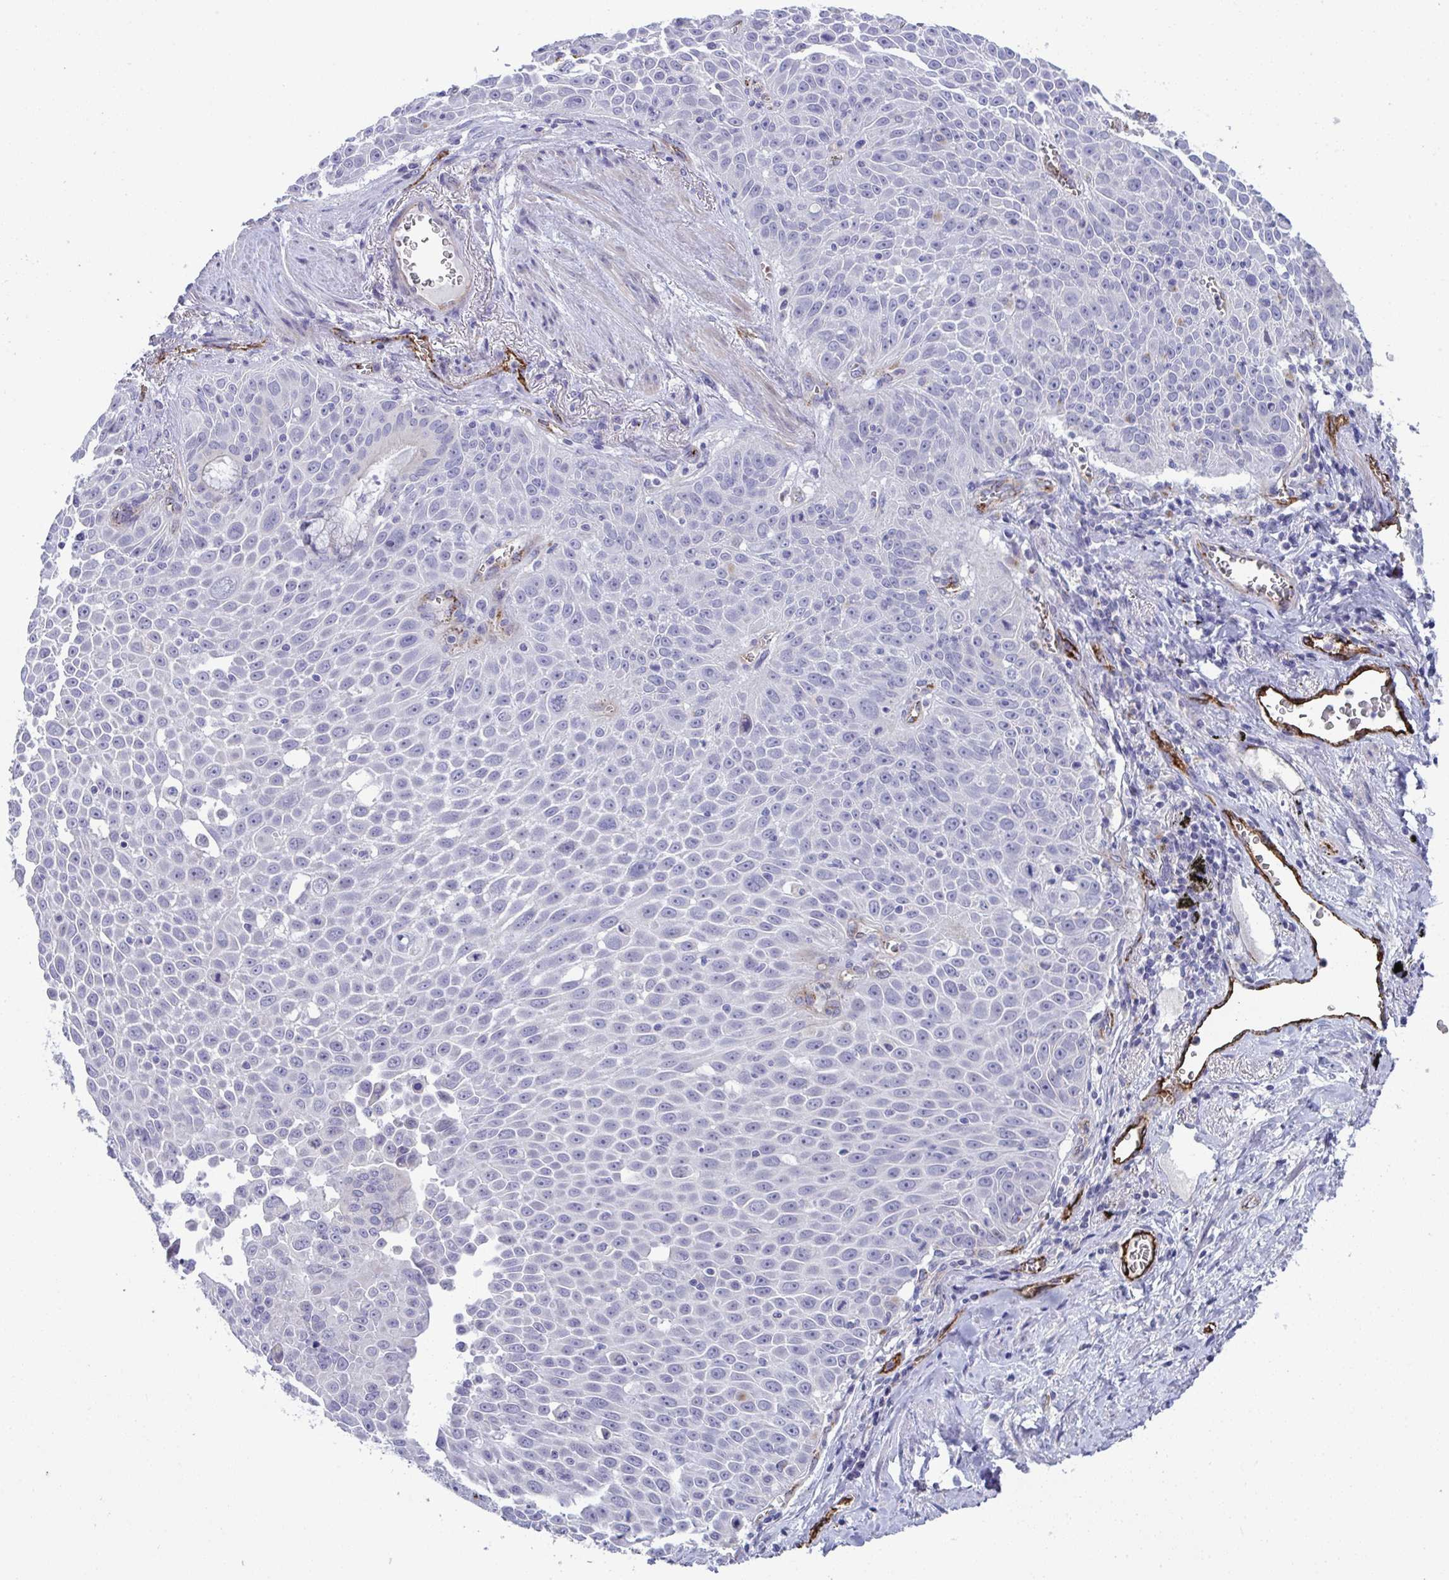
{"staining": {"intensity": "negative", "quantity": "none", "location": "none"}, "tissue": "lung cancer", "cell_type": "Tumor cells", "image_type": "cancer", "snomed": [{"axis": "morphology", "description": "Squamous cell carcinoma, NOS"}, {"axis": "morphology", "description": "Squamous cell carcinoma, metastatic, NOS"}, {"axis": "topography", "description": "Lymph node"}, {"axis": "topography", "description": "Lung"}], "caption": "Protein analysis of lung metastatic squamous cell carcinoma reveals no significant staining in tumor cells.", "gene": "TOR1AIP2", "patient": {"sex": "female", "age": 62}}